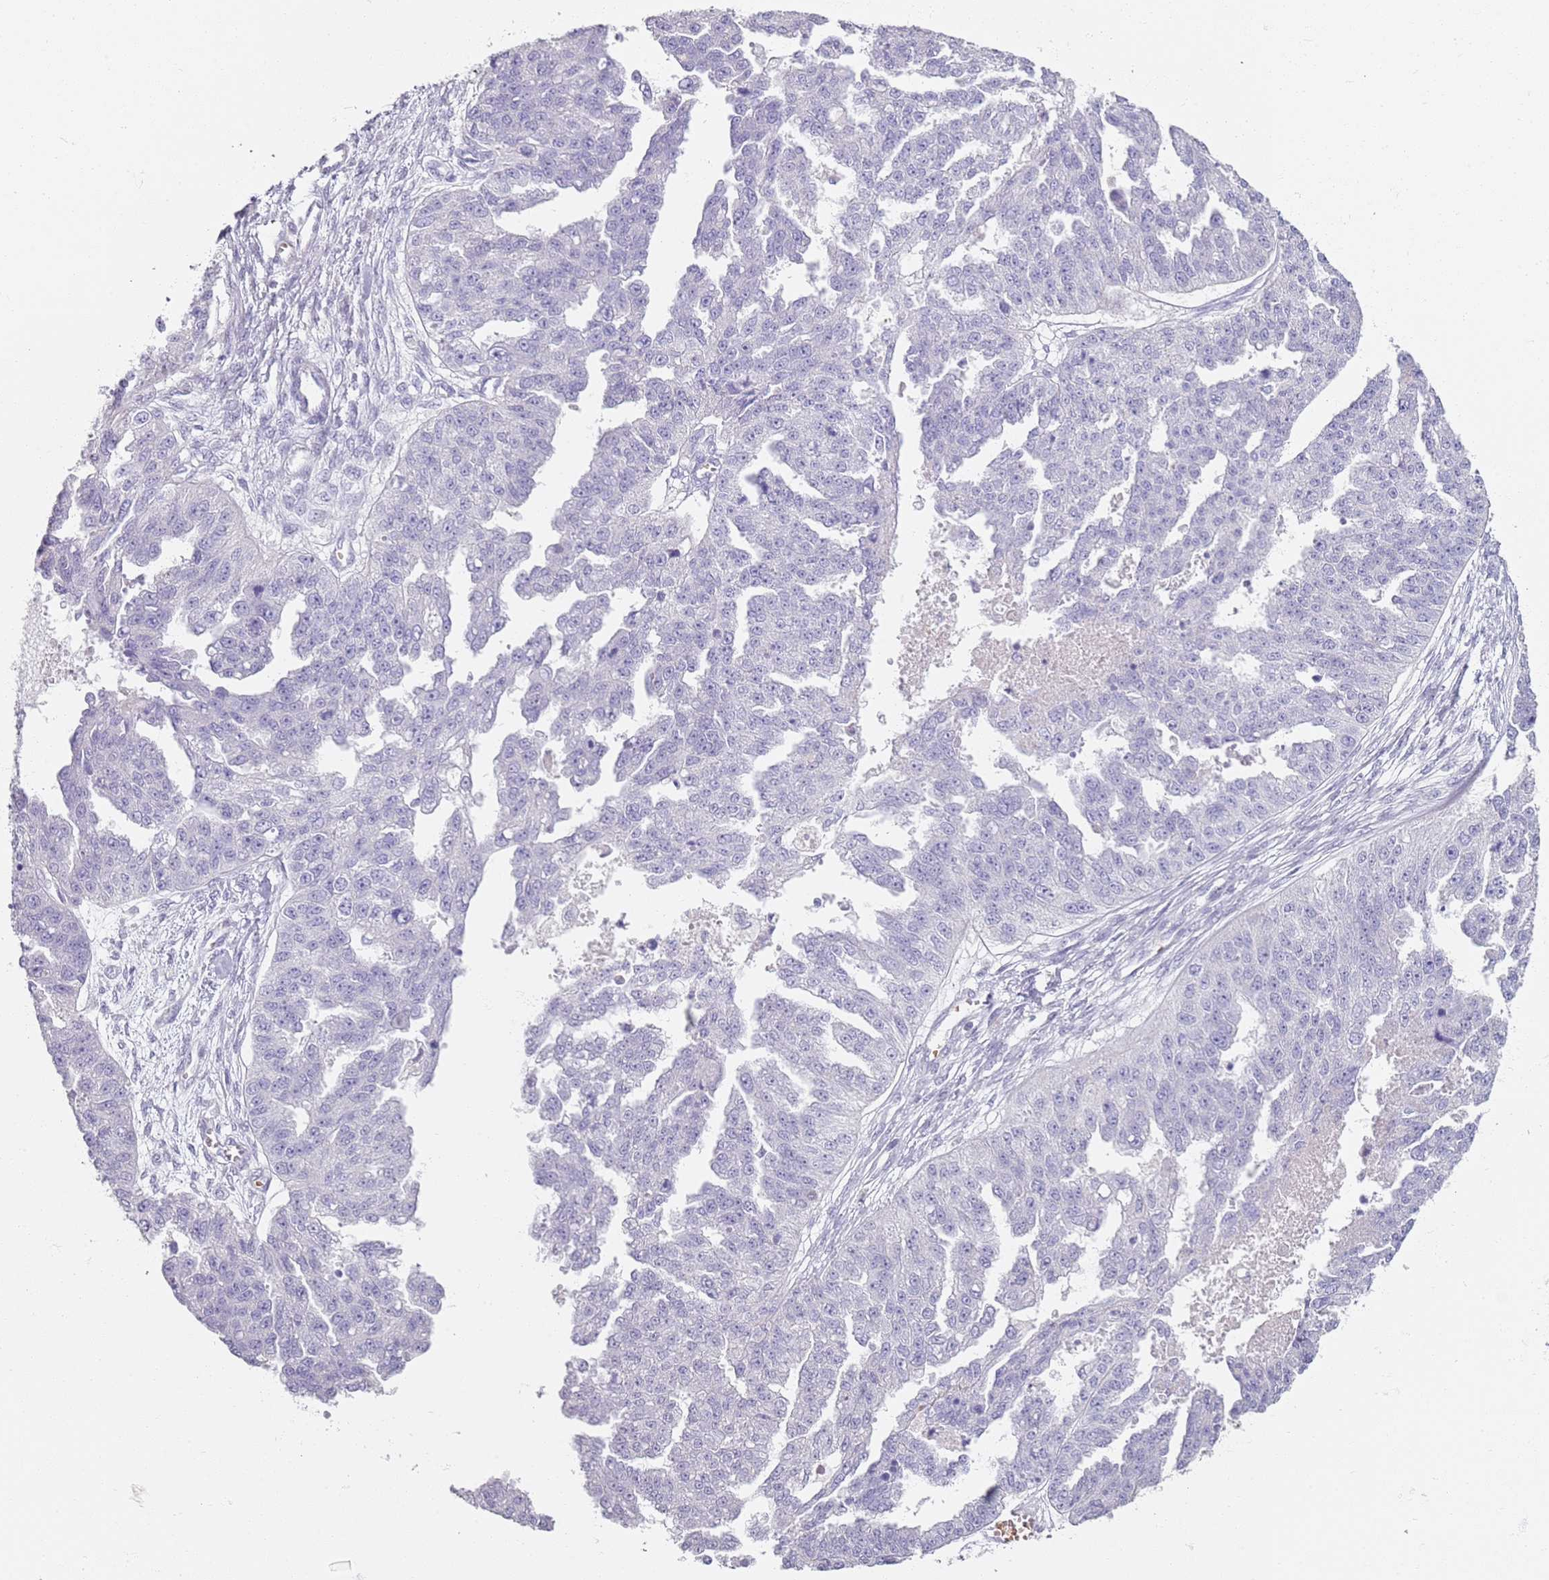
{"staining": {"intensity": "negative", "quantity": "none", "location": "none"}, "tissue": "ovarian cancer", "cell_type": "Tumor cells", "image_type": "cancer", "snomed": [{"axis": "morphology", "description": "Cystadenocarcinoma, serous, NOS"}, {"axis": "topography", "description": "Ovary"}], "caption": "High power microscopy image of an immunohistochemistry (IHC) photomicrograph of ovarian cancer (serous cystadenocarcinoma), revealing no significant expression in tumor cells. The staining is performed using DAB brown chromogen with nuclei counter-stained in using hematoxylin.", "gene": "CD40LG", "patient": {"sex": "female", "age": 58}}